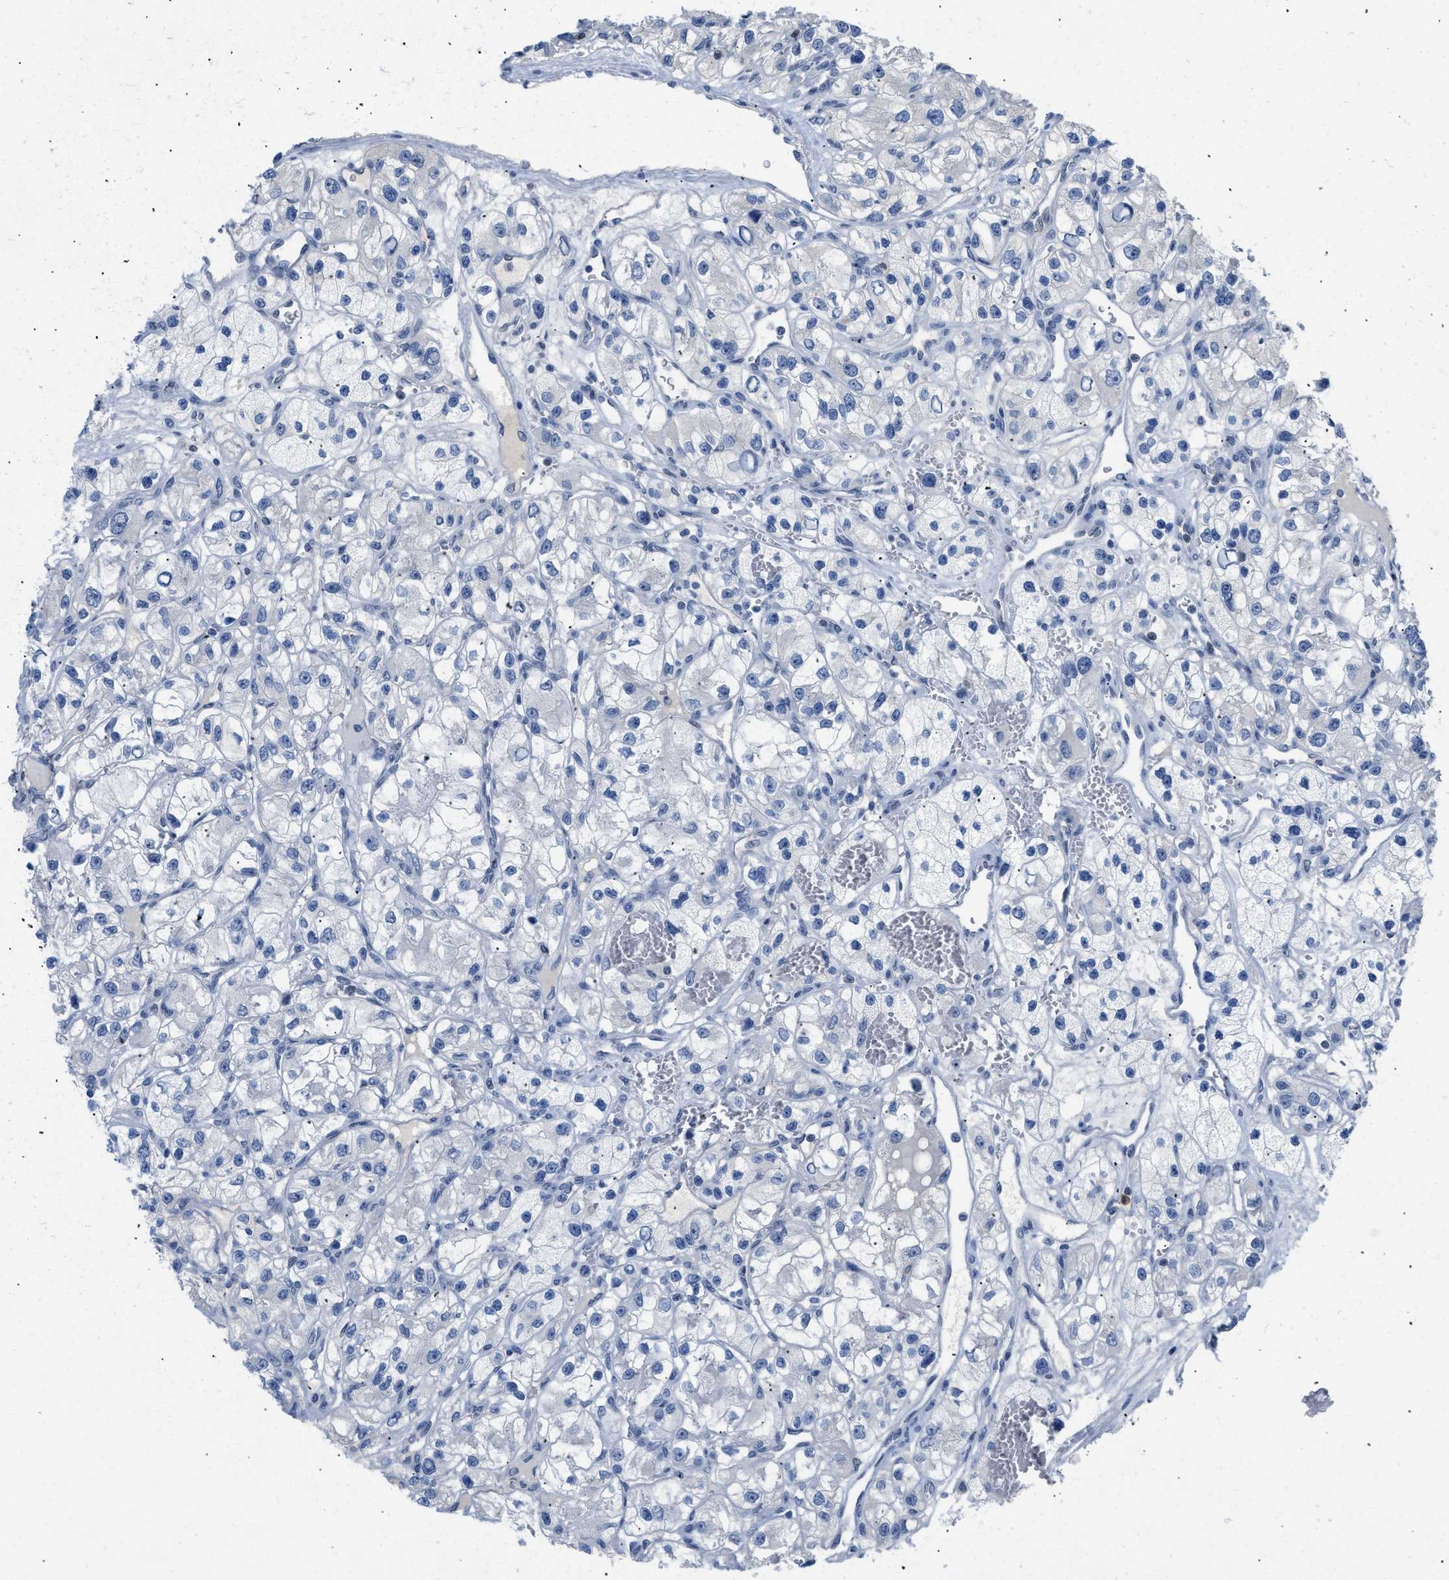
{"staining": {"intensity": "negative", "quantity": "none", "location": "none"}, "tissue": "renal cancer", "cell_type": "Tumor cells", "image_type": "cancer", "snomed": [{"axis": "morphology", "description": "Adenocarcinoma, NOS"}, {"axis": "topography", "description": "Kidney"}], "caption": "An immunohistochemistry image of renal cancer (adenocarcinoma) is shown. There is no staining in tumor cells of renal cancer (adenocarcinoma).", "gene": "BOLL", "patient": {"sex": "female", "age": 57}}